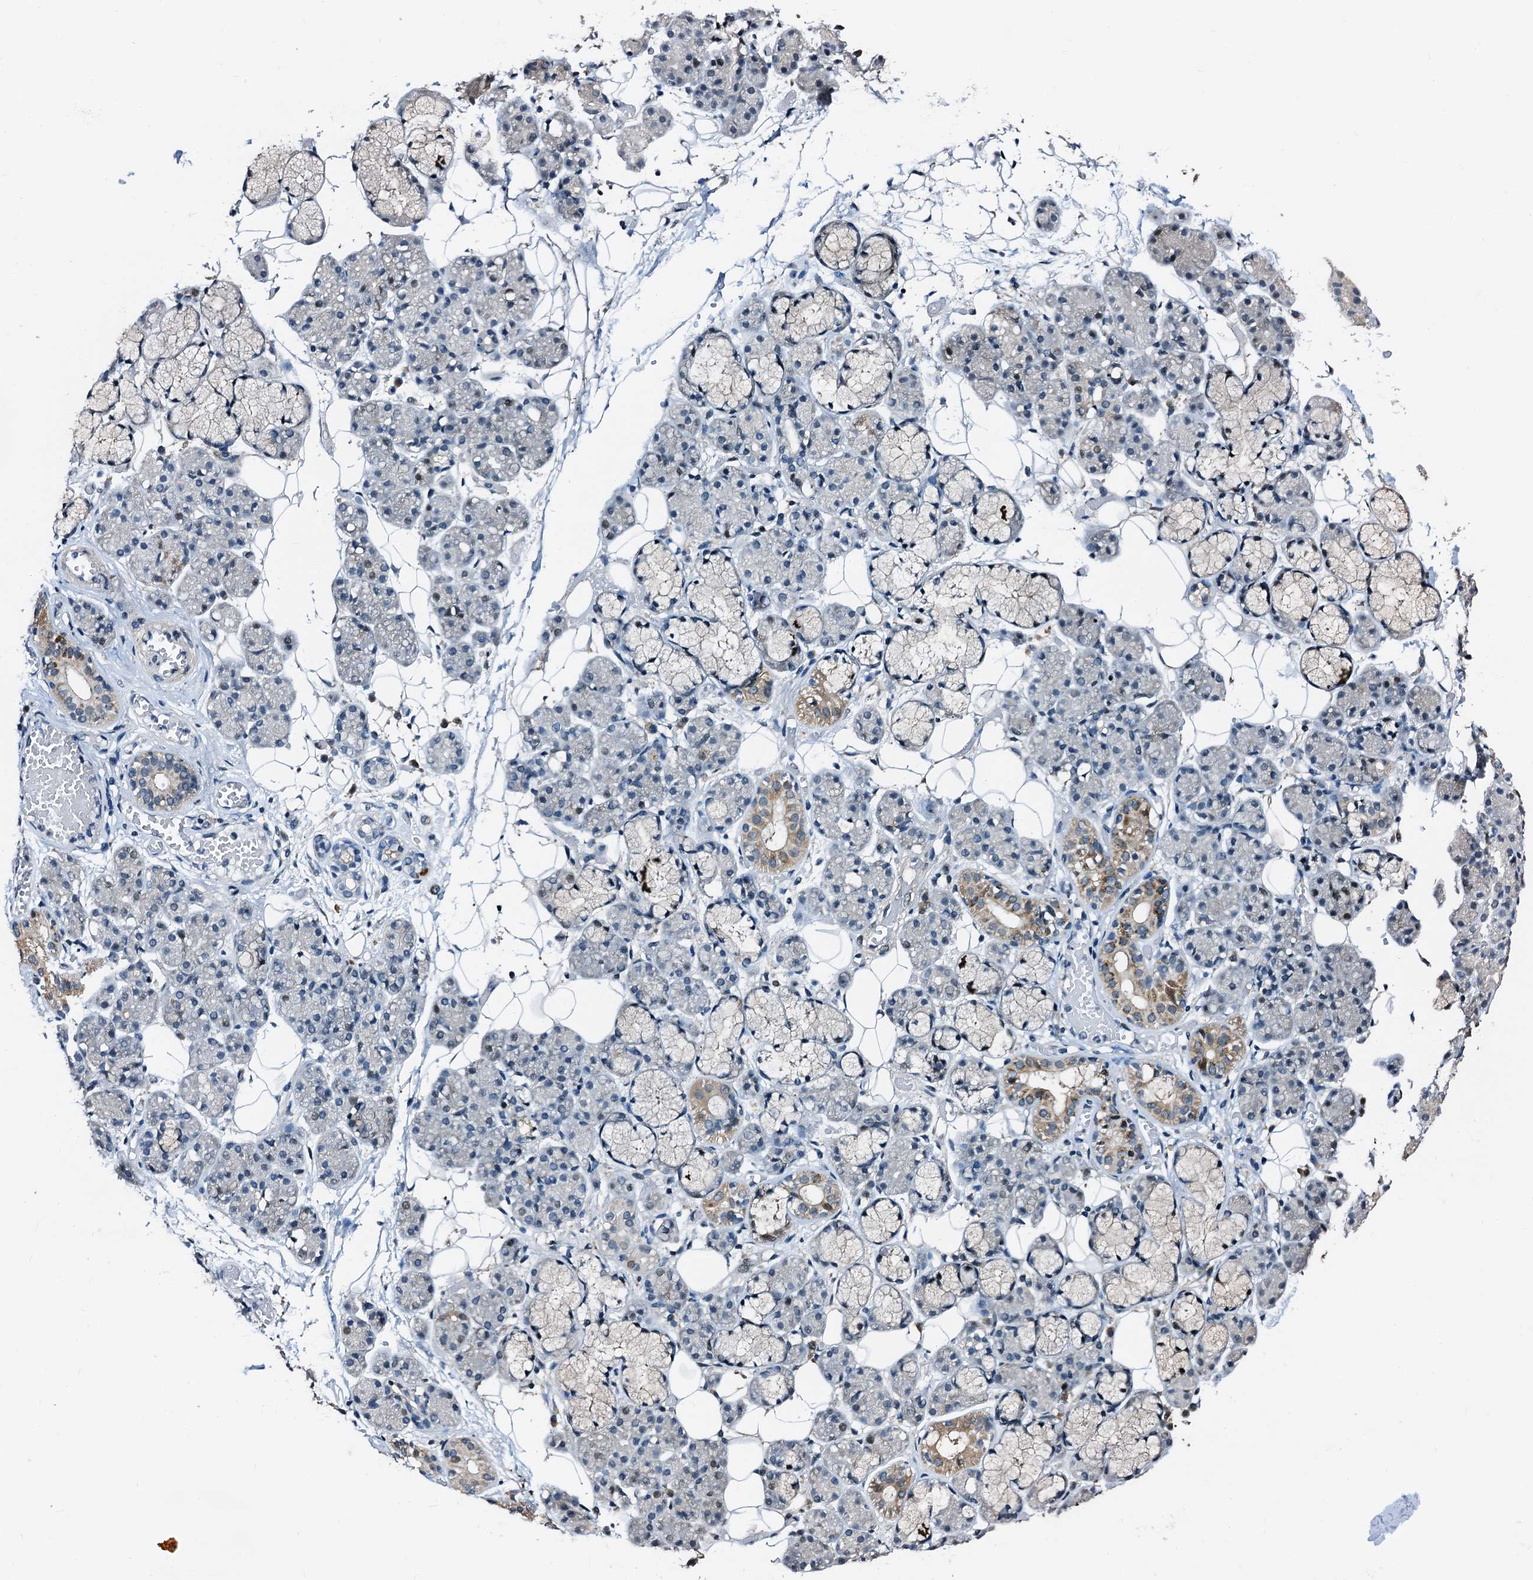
{"staining": {"intensity": "moderate", "quantity": "<25%", "location": "cytoplasmic/membranous"}, "tissue": "salivary gland", "cell_type": "Glandular cells", "image_type": "normal", "snomed": [{"axis": "morphology", "description": "Normal tissue, NOS"}, {"axis": "topography", "description": "Salivary gland"}], "caption": "Immunohistochemical staining of benign salivary gland exhibits low levels of moderate cytoplasmic/membranous positivity in about <25% of glandular cells. The staining is performed using DAB (3,3'-diaminobenzidine) brown chromogen to label protein expression. The nuclei are counter-stained blue using hematoxylin.", "gene": "FAM222A", "patient": {"sex": "male", "age": 63}}